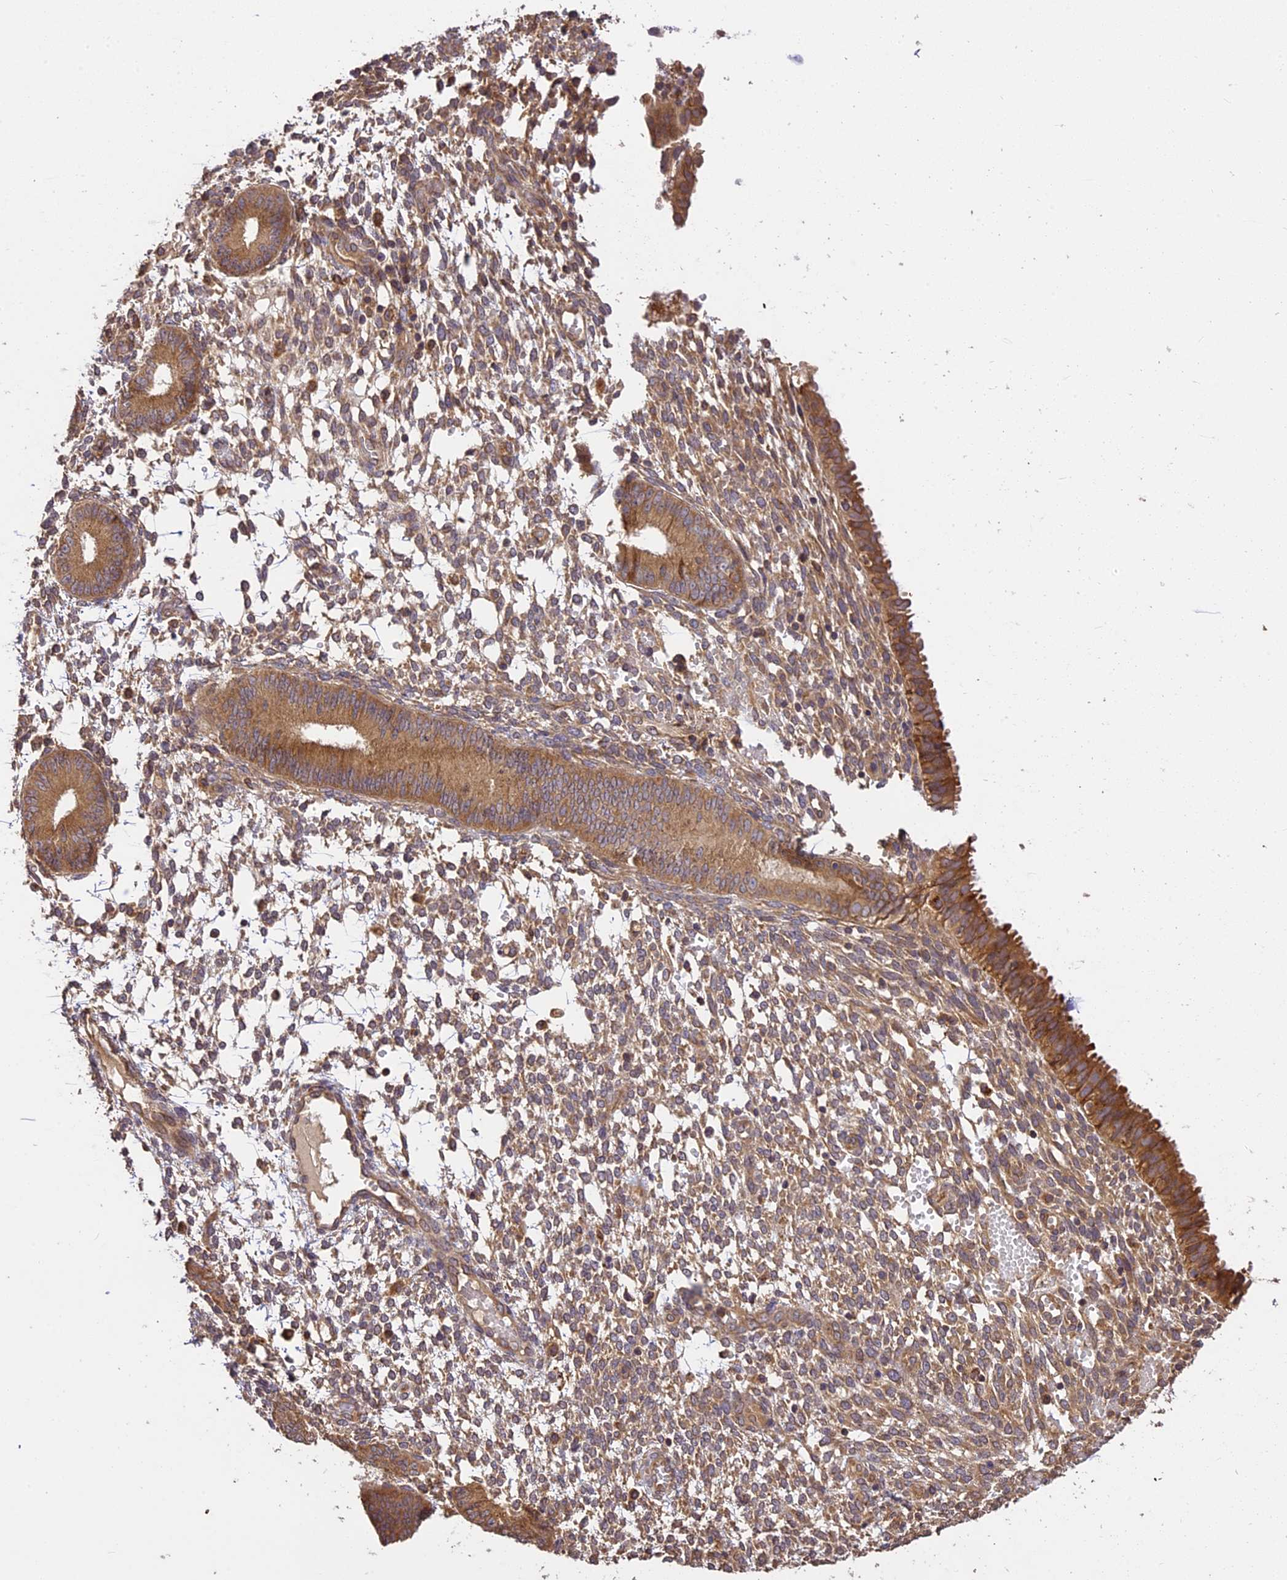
{"staining": {"intensity": "moderate", "quantity": "25%-75%", "location": "cytoplasmic/membranous"}, "tissue": "endometrium", "cell_type": "Cells in endometrial stroma", "image_type": "normal", "snomed": [{"axis": "morphology", "description": "Normal tissue, NOS"}, {"axis": "topography", "description": "Endometrium"}], "caption": "Immunohistochemical staining of unremarkable human endometrium demonstrates moderate cytoplasmic/membranous protein positivity in approximately 25%-75% of cells in endometrial stroma.", "gene": "BRAP", "patient": {"sex": "female", "age": 49}}